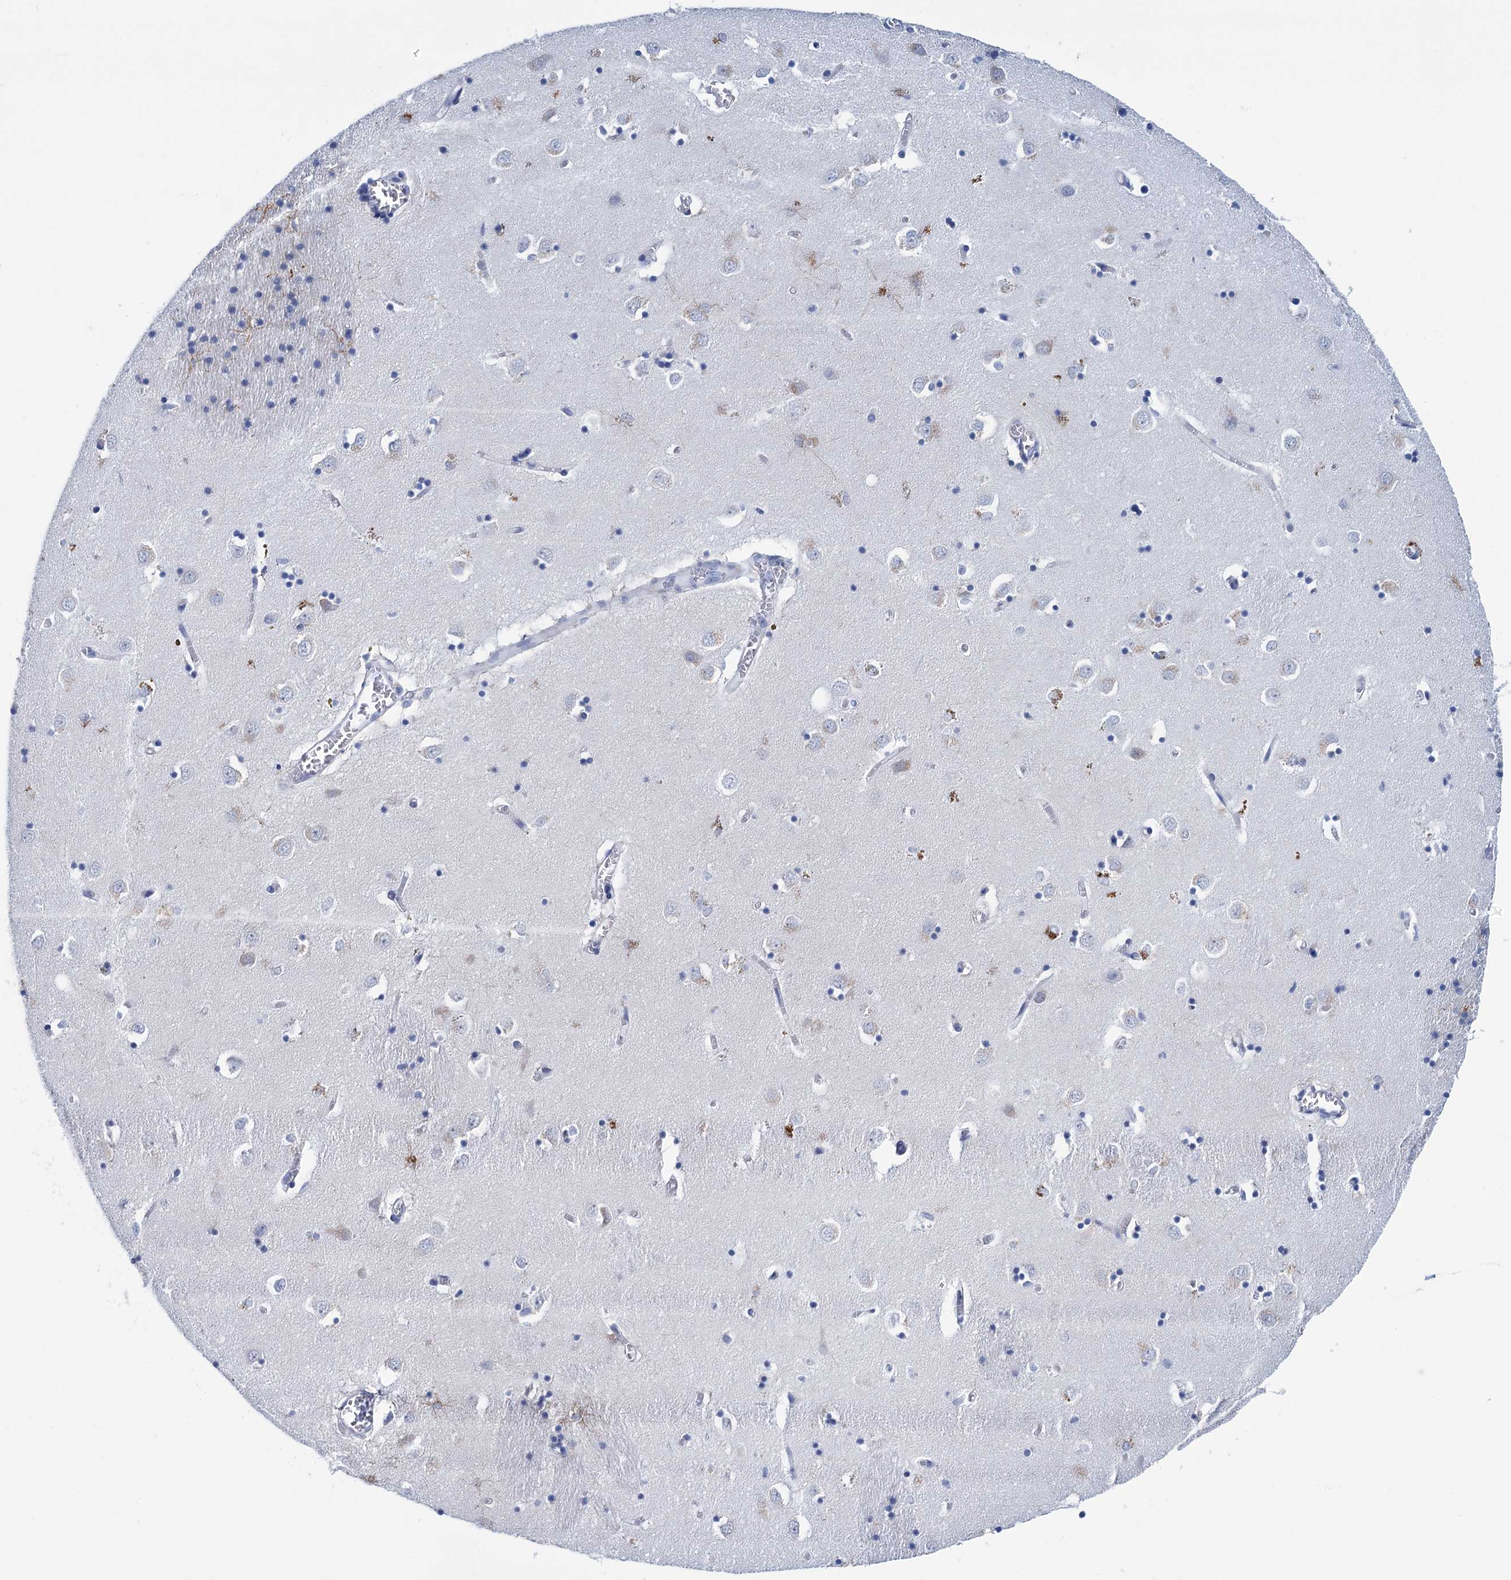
{"staining": {"intensity": "weak", "quantity": "<25%", "location": "cytoplasmic/membranous"}, "tissue": "caudate", "cell_type": "Glial cells", "image_type": "normal", "snomed": [{"axis": "morphology", "description": "Normal tissue, NOS"}, {"axis": "topography", "description": "Lateral ventricle wall"}], "caption": "This is a photomicrograph of IHC staining of benign caudate, which shows no expression in glial cells. (Stains: DAB (3,3'-diaminobenzidine) IHC with hematoxylin counter stain, Microscopy: brightfield microscopy at high magnification).", "gene": "MYOZ3", "patient": {"sex": "male", "age": 70}}